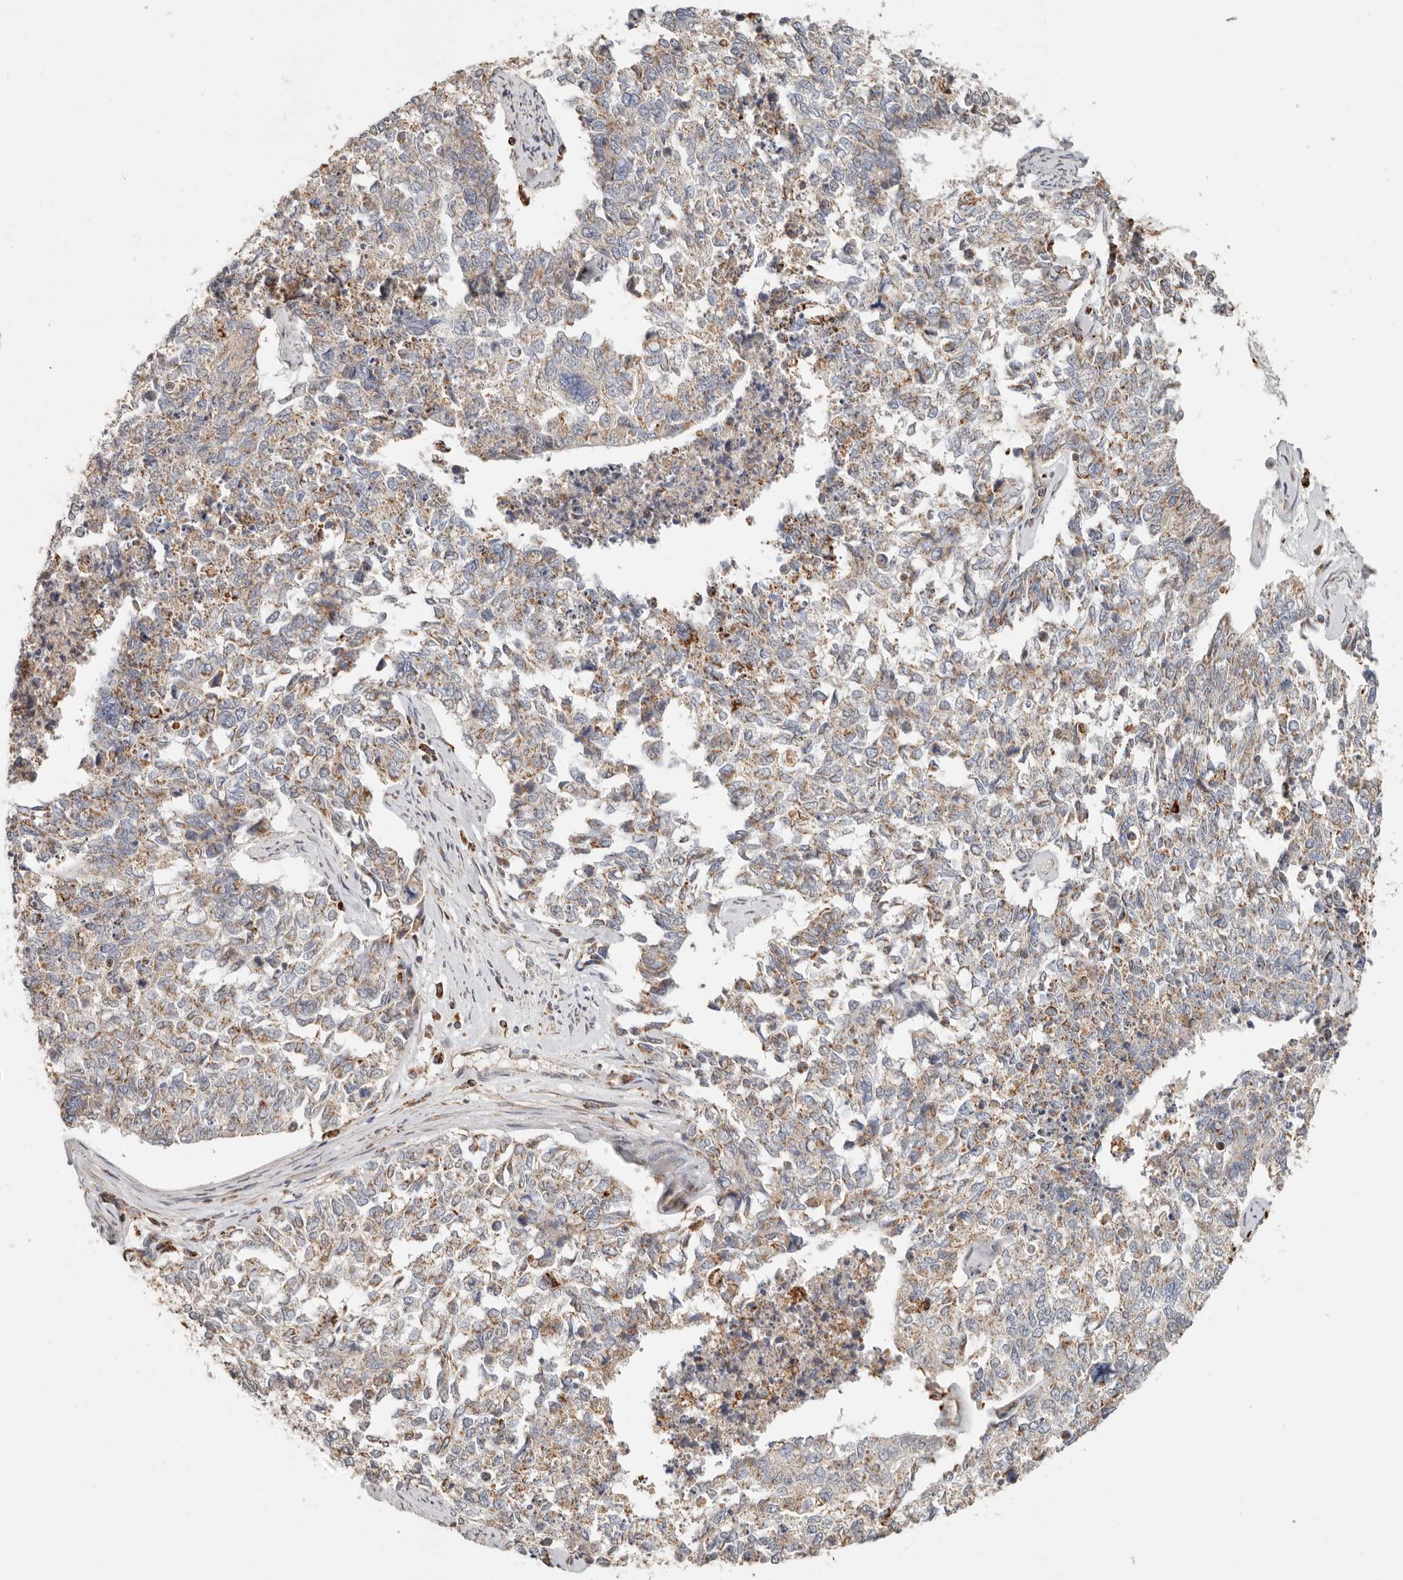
{"staining": {"intensity": "weak", "quantity": ">75%", "location": "cytoplasmic/membranous"}, "tissue": "cervical cancer", "cell_type": "Tumor cells", "image_type": "cancer", "snomed": [{"axis": "morphology", "description": "Squamous cell carcinoma, NOS"}, {"axis": "topography", "description": "Cervix"}], "caption": "High-power microscopy captured an immunohistochemistry image of cervical squamous cell carcinoma, revealing weak cytoplasmic/membranous positivity in about >75% of tumor cells. (IHC, brightfield microscopy, high magnification).", "gene": "ARHGEF10L", "patient": {"sex": "female", "age": 63}}